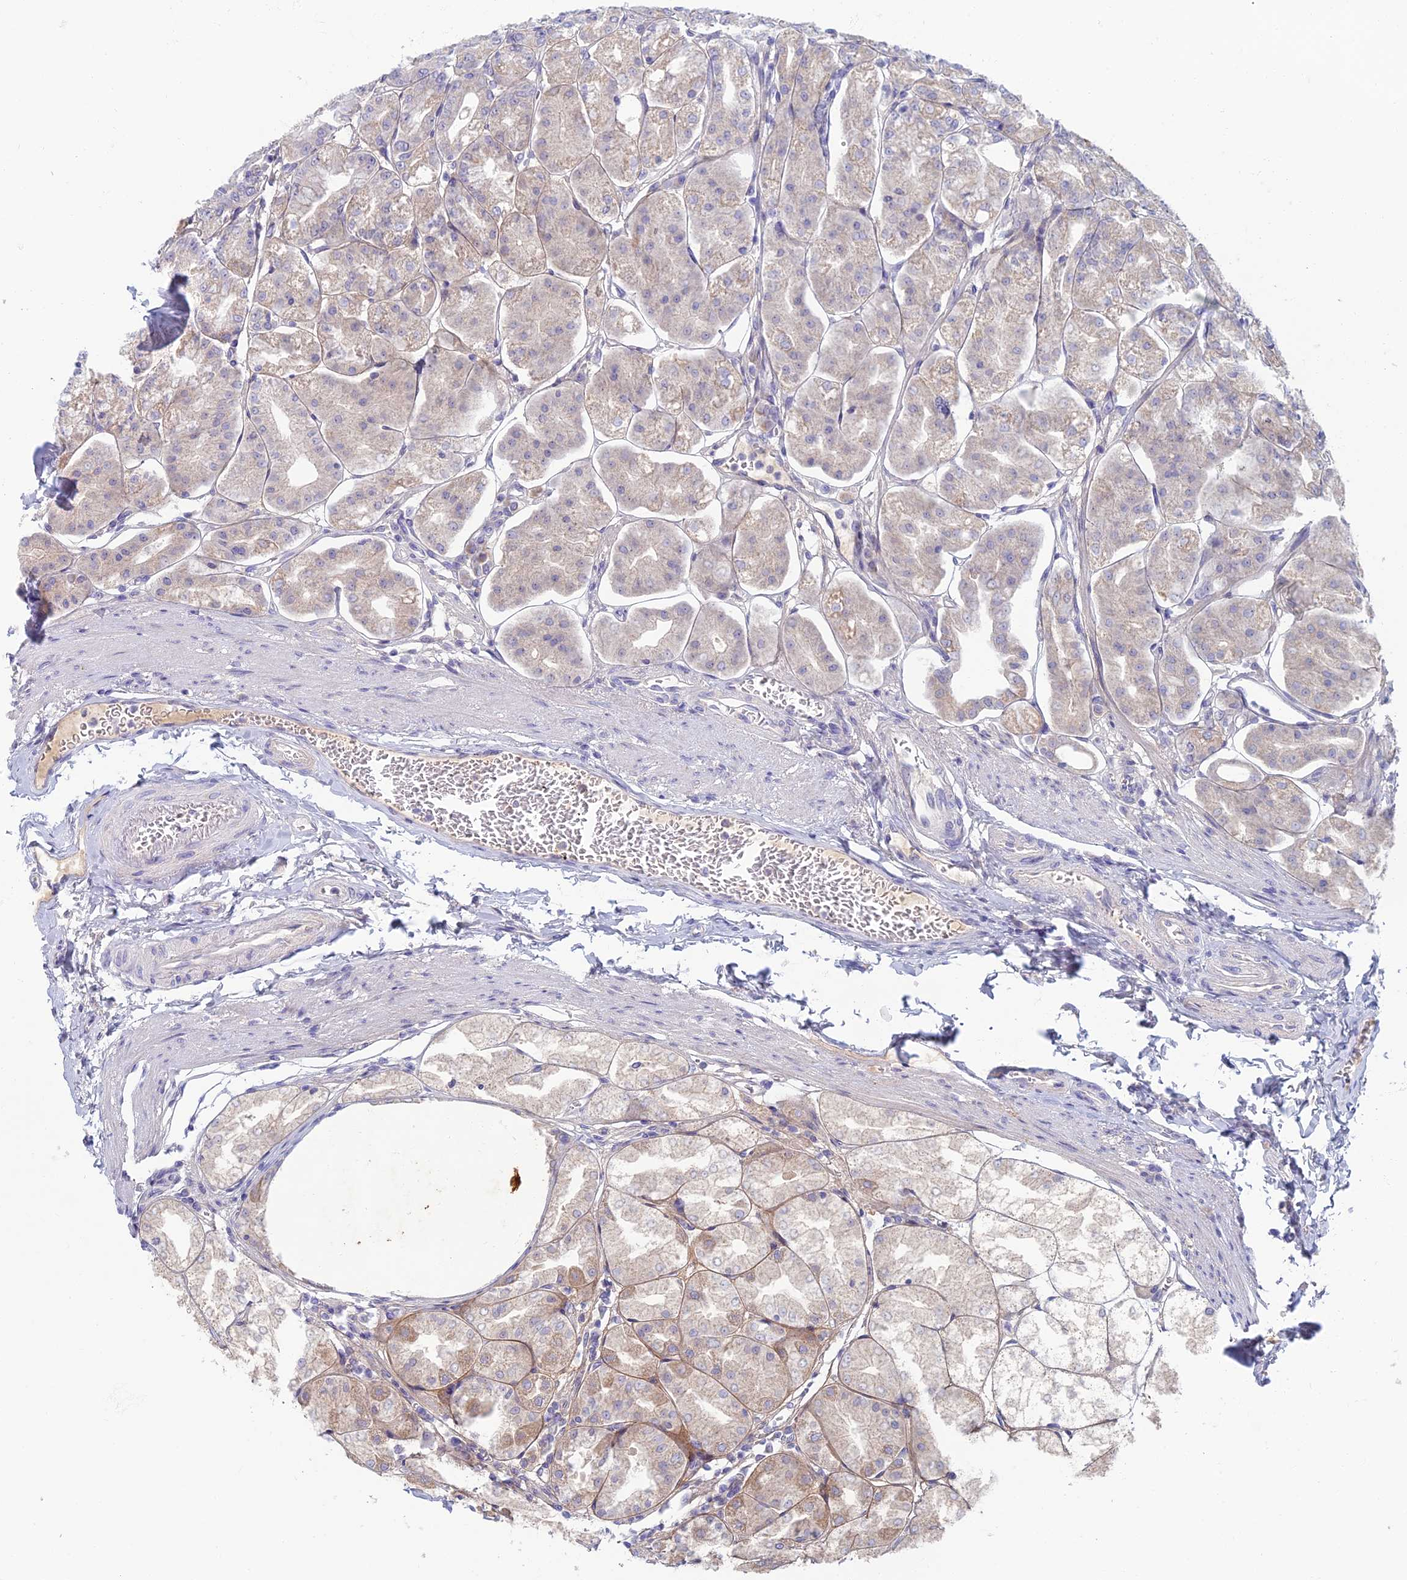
{"staining": {"intensity": "weak", "quantity": "25%-75%", "location": "cytoplasmic/membranous"}, "tissue": "stomach", "cell_type": "Glandular cells", "image_type": "normal", "snomed": [{"axis": "morphology", "description": "Normal tissue, NOS"}, {"axis": "topography", "description": "Stomach, lower"}], "caption": "Weak cytoplasmic/membranous staining for a protein is seen in approximately 25%-75% of glandular cells of normal stomach using IHC.", "gene": "SLC25A41", "patient": {"sex": "male", "age": 71}}